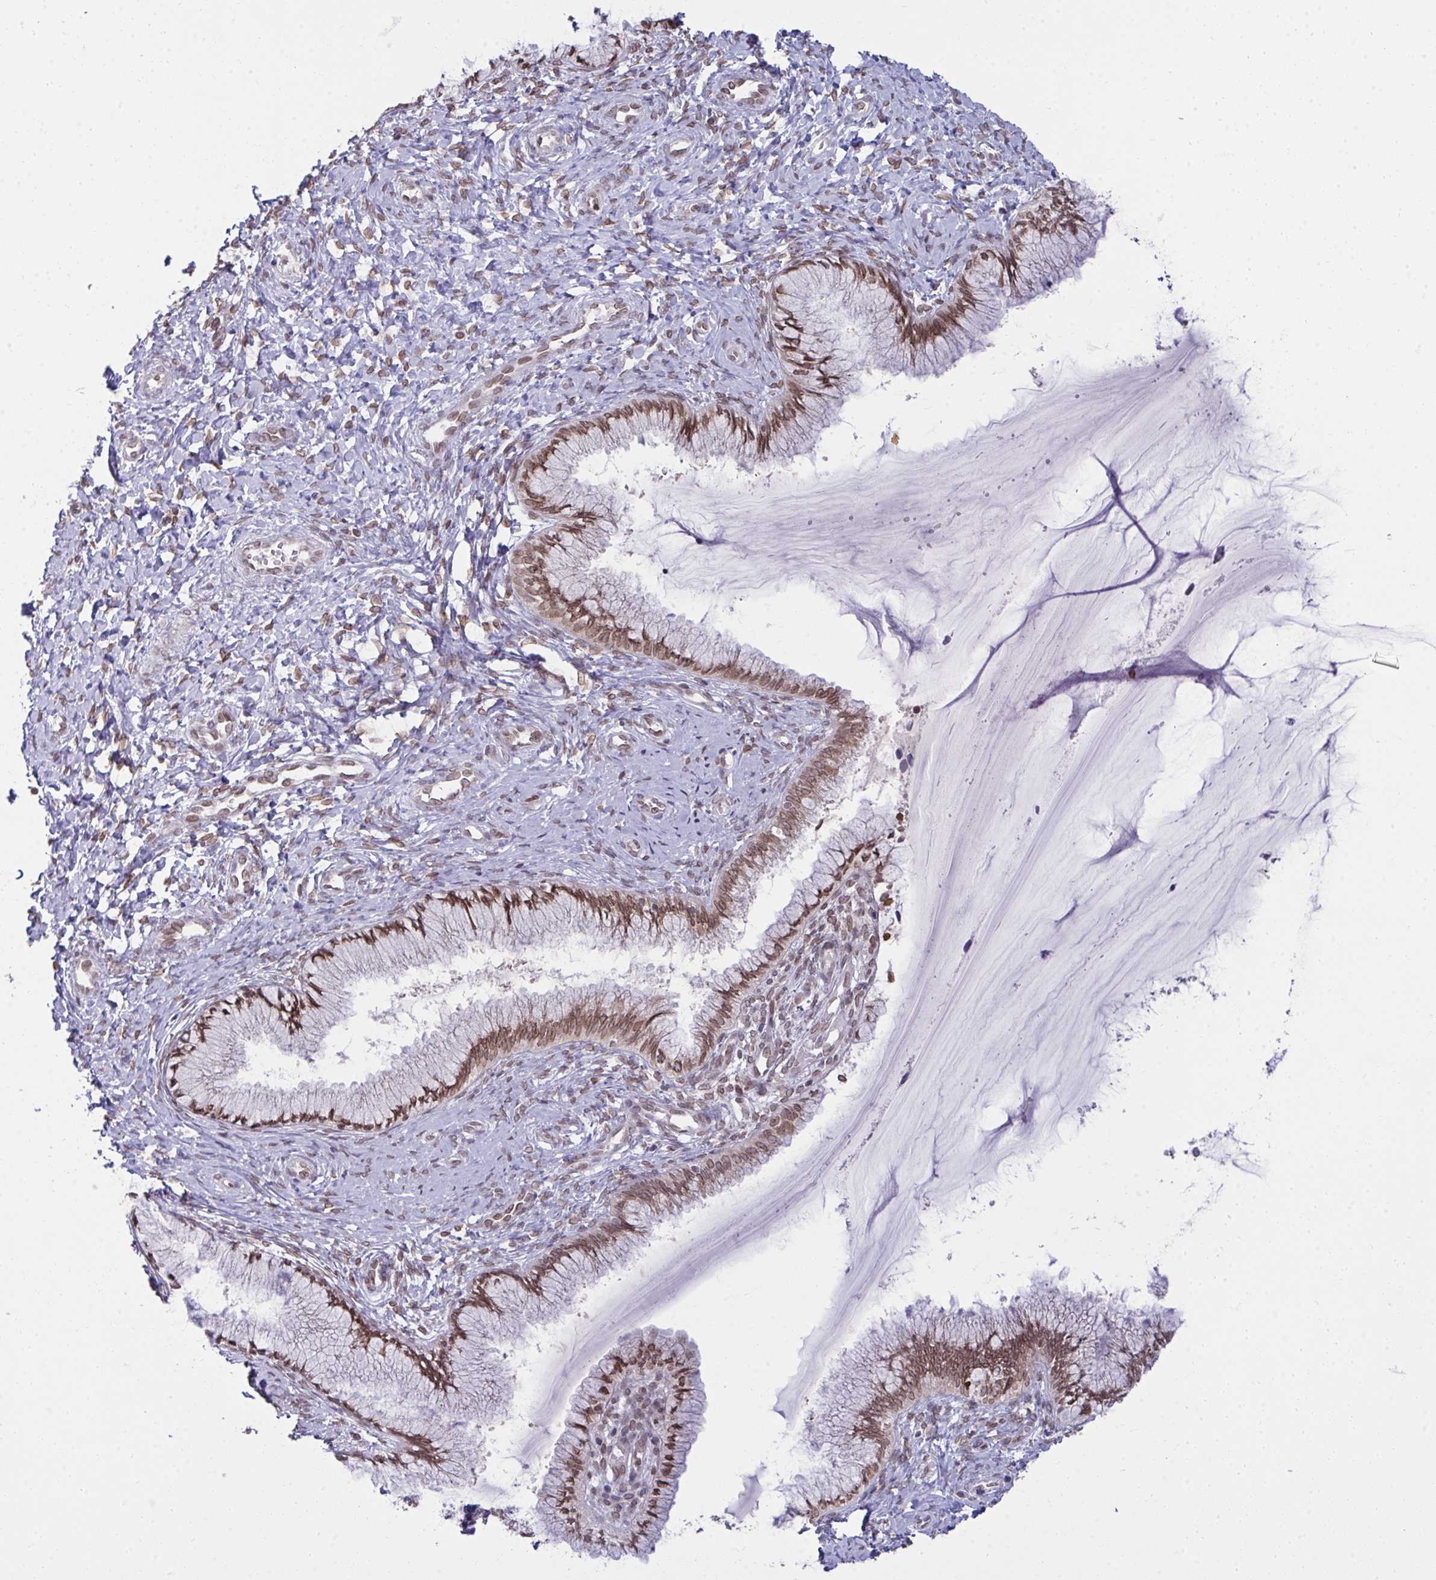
{"staining": {"intensity": "moderate", "quantity": ">75%", "location": "cytoplasmic/membranous,nuclear"}, "tissue": "cervix", "cell_type": "Glandular cells", "image_type": "normal", "snomed": [{"axis": "morphology", "description": "Normal tissue, NOS"}, {"axis": "topography", "description": "Cervix"}], "caption": "This image demonstrates IHC staining of normal human cervix, with medium moderate cytoplasmic/membranous,nuclear positivity in about >75% of glandular cells.", "gene": "RANBP2", "patient": {"sex": "female", "age": 37}}